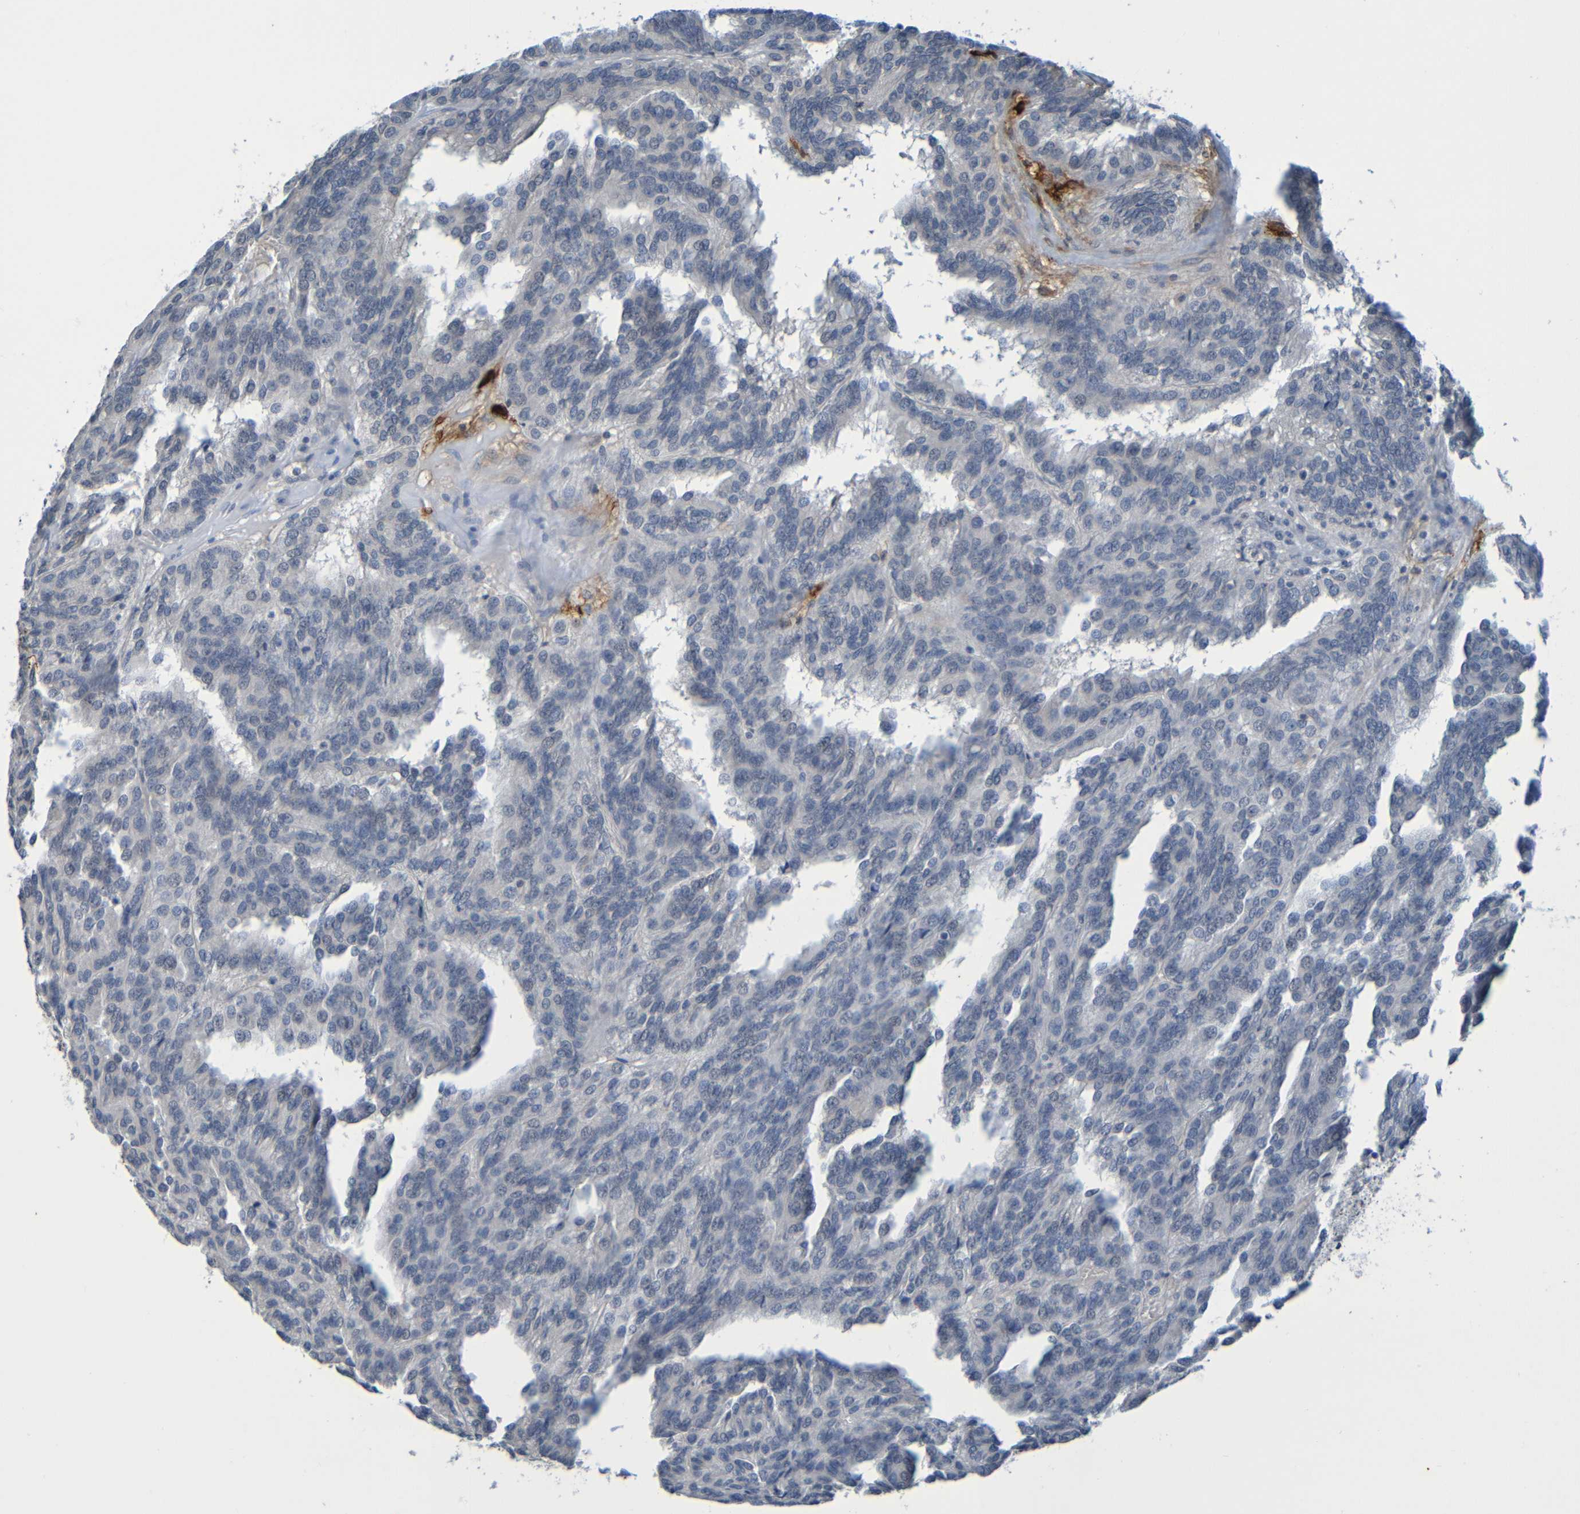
{"staining": {"intensity": "negative", "quantity": "none", "location": "none"}, "tissue": "renal cancer", "cell_type": "Tumor cells", "image_type": "cancer", "snomed": [{"axis": "morphology", "description": "Adenocarcinoma, NOS"}, {"axis": "topography", "description": "Kidney"}], "caption": "The immunohistochemistry histopathology image has no significant staining in tumor cells of adenocarcinoma (renal) tissue.", "gene": "C3AR1", "patient": {"sex": "male", "age": 46}}